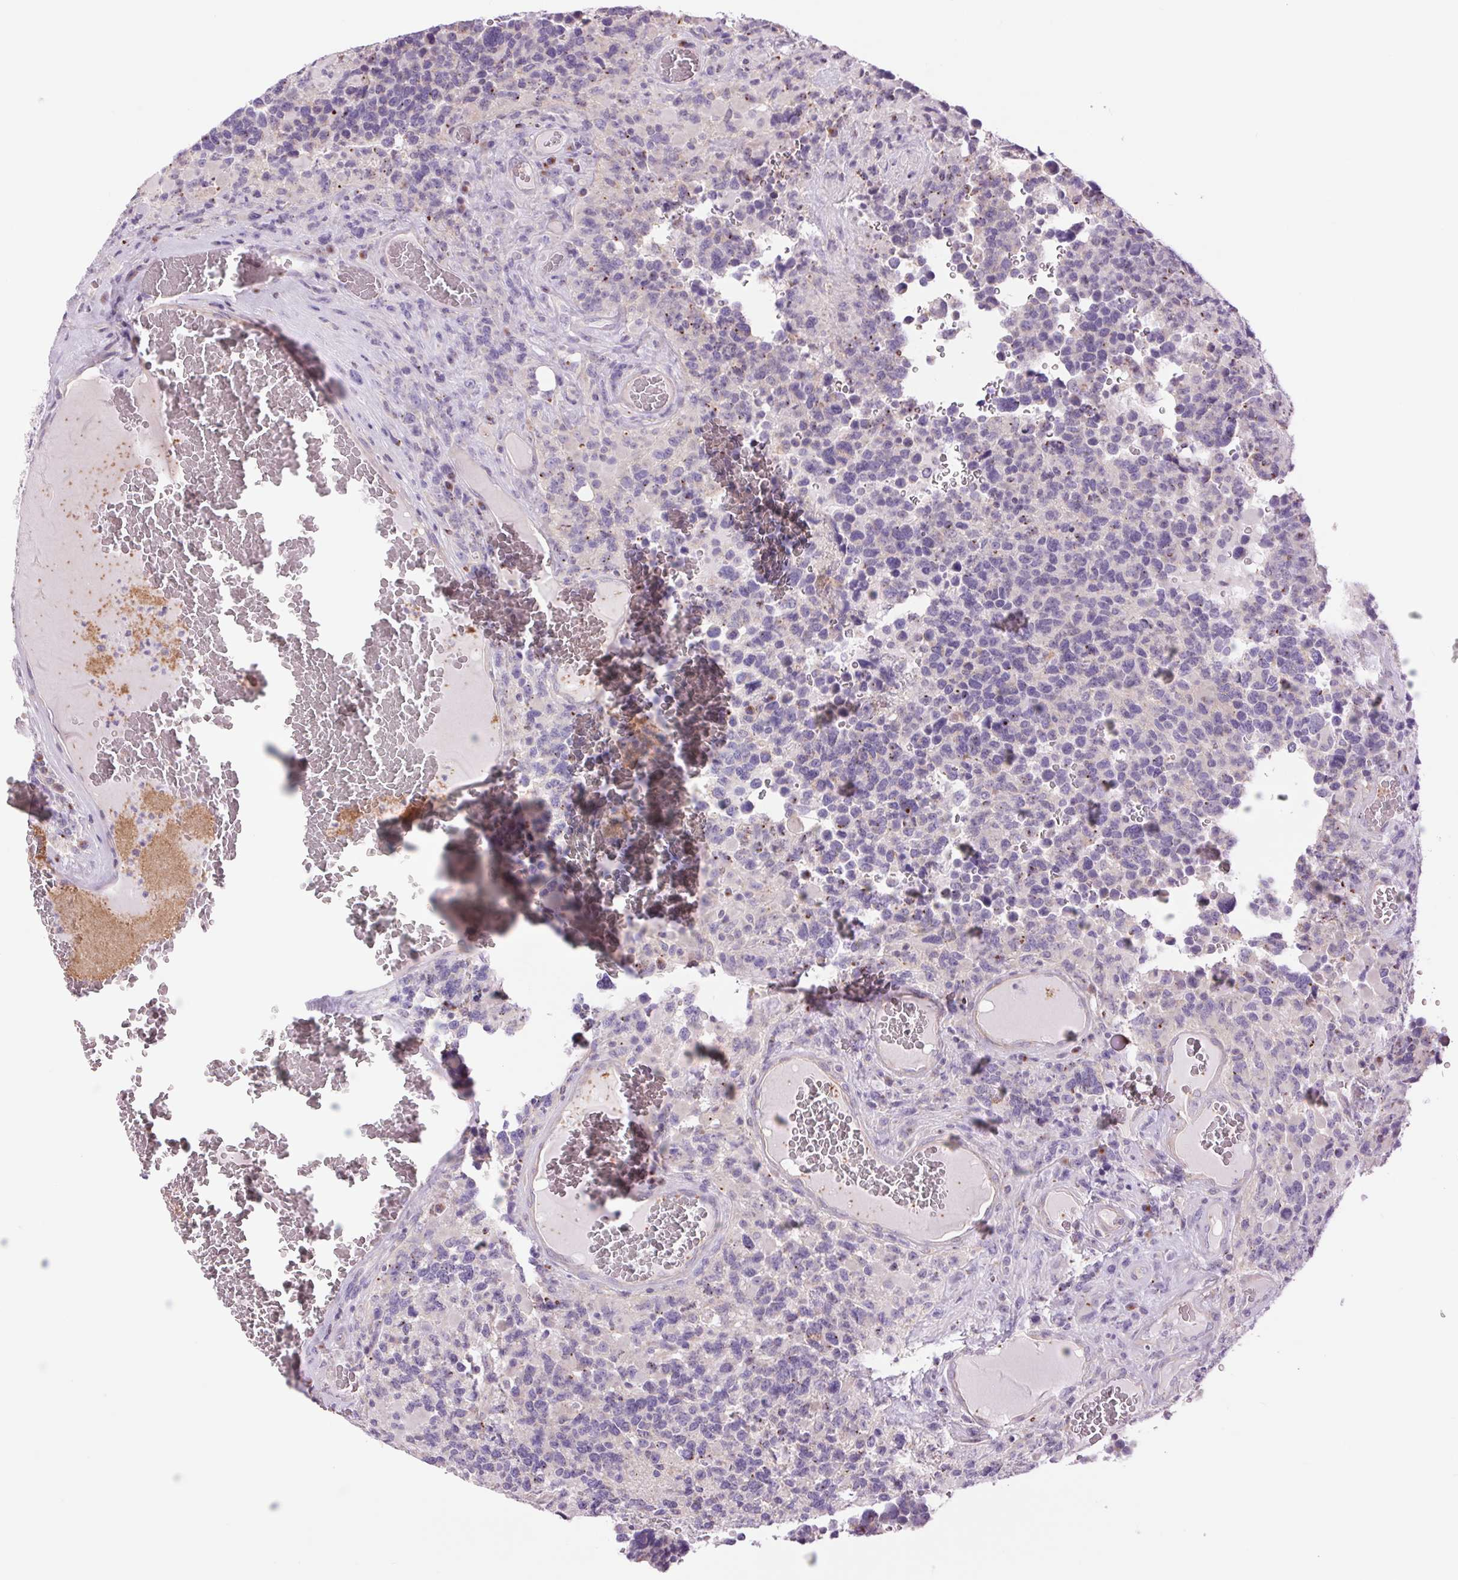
{"staining": {"intensity": "negative", "quantity": "none", "location": "none"}, "tissue": "glioma", "cell_type": "Tumor cells", "image_type": "cancer", "snomed": [{"axis": "morphology", "description": "Glioma, malignant, High grade"}, {"axis": "topography", "description": "Brain"}], "caption": "Glioma was stained to show a protein in brown. There is no significant positivity in tumor cells. Nuclei are stained in blue.", "gene": "CTNNA3", "patient": {"sex": "female", "age": 40}}